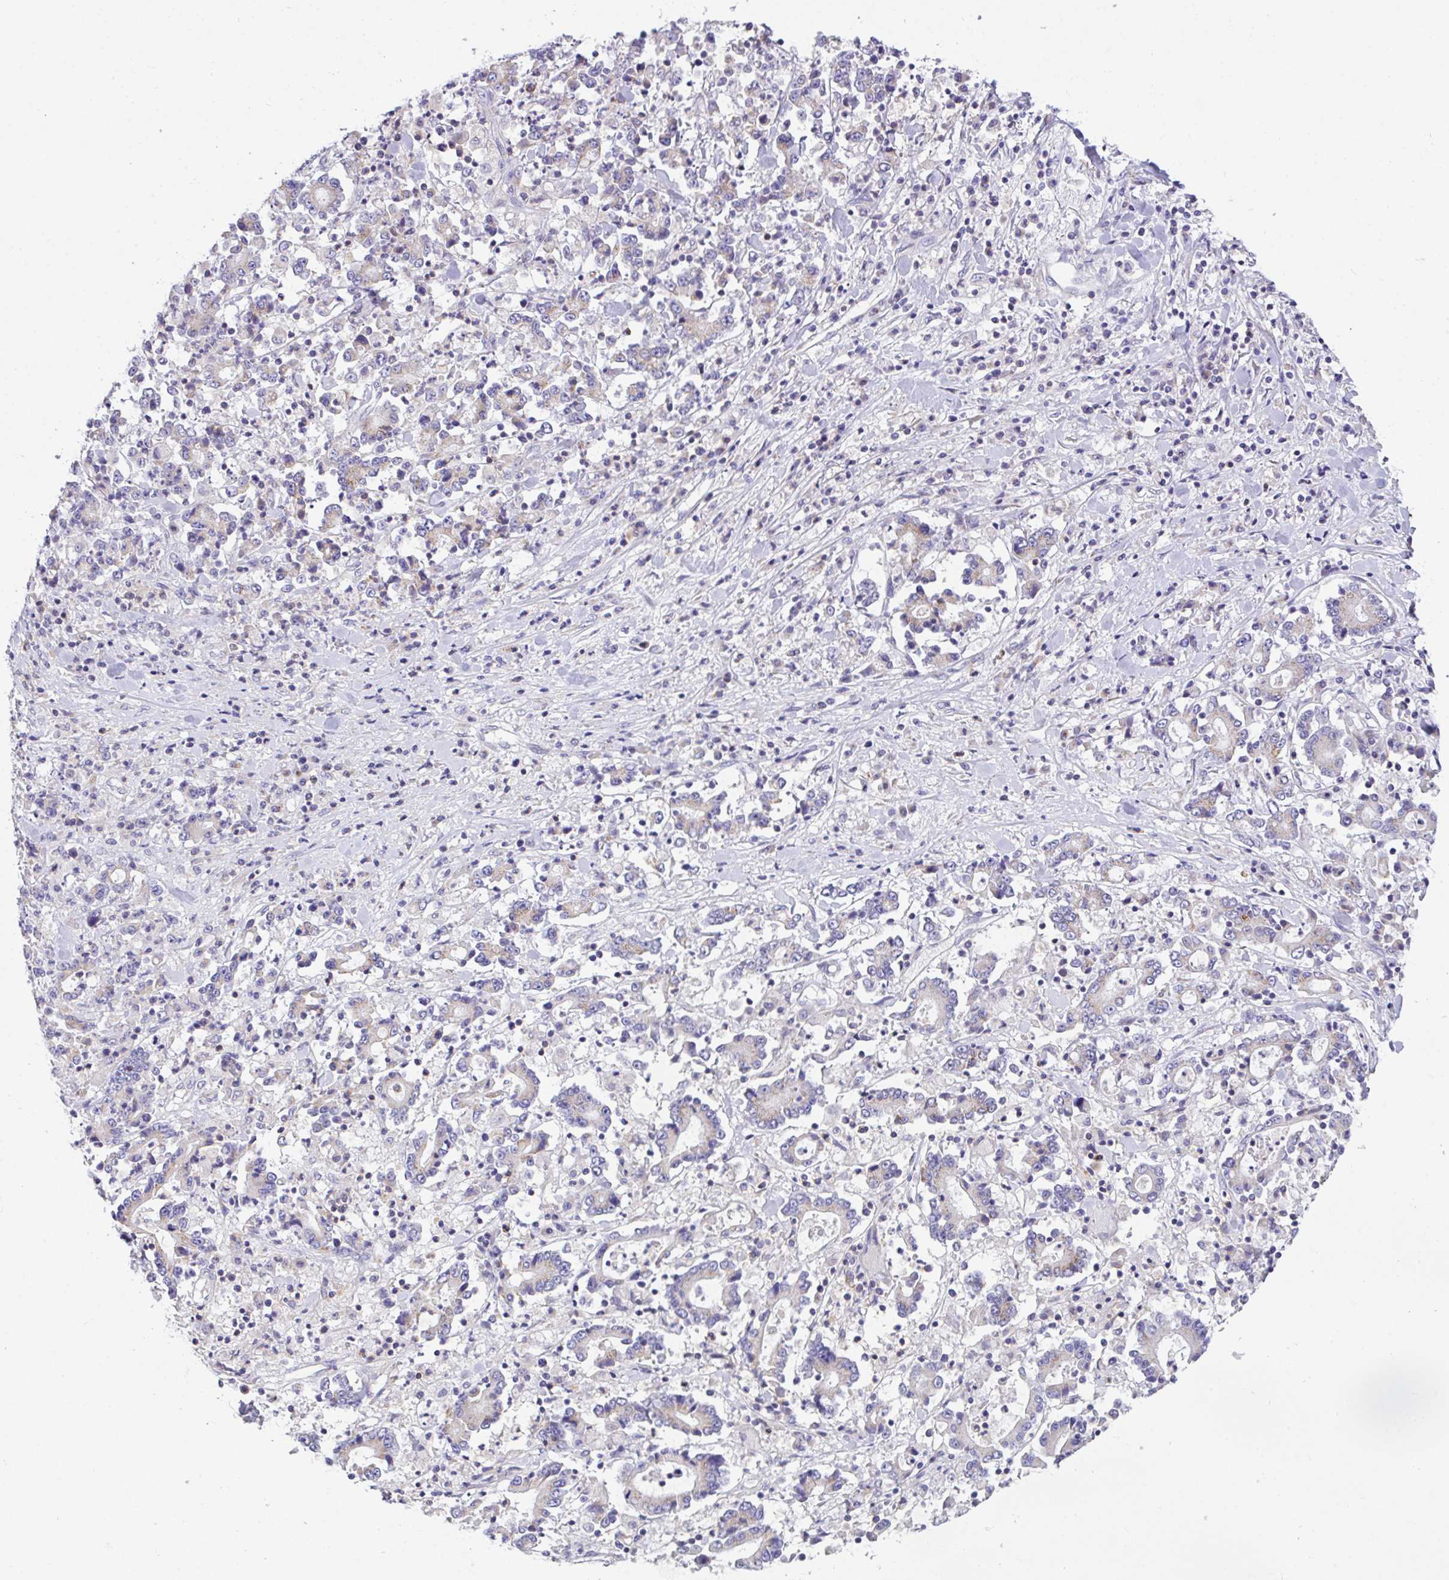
{"staining": {"intensity": "moderate", "quantity": "25%-75%", "location": "cytoplasmic/membranous"}, "tissue": "stomach cancer", "cell_type": "Tumor cells", "image_type": "cancer", "snomed": [{"axis": "morphology", "description": "Adenocarcinoma, NOS"}, {"axis": "topography", "description": "Stomach, upper"}], "caption": "Adenocarcinoma (stomach) tissue exhibits moderate cytoplasmic/membranous staining in about 25%-75% of tumor cells, visualized by immunohistochemistry.", "gene": "MIA3", "patient": {"sex": "male", "age": 68}}